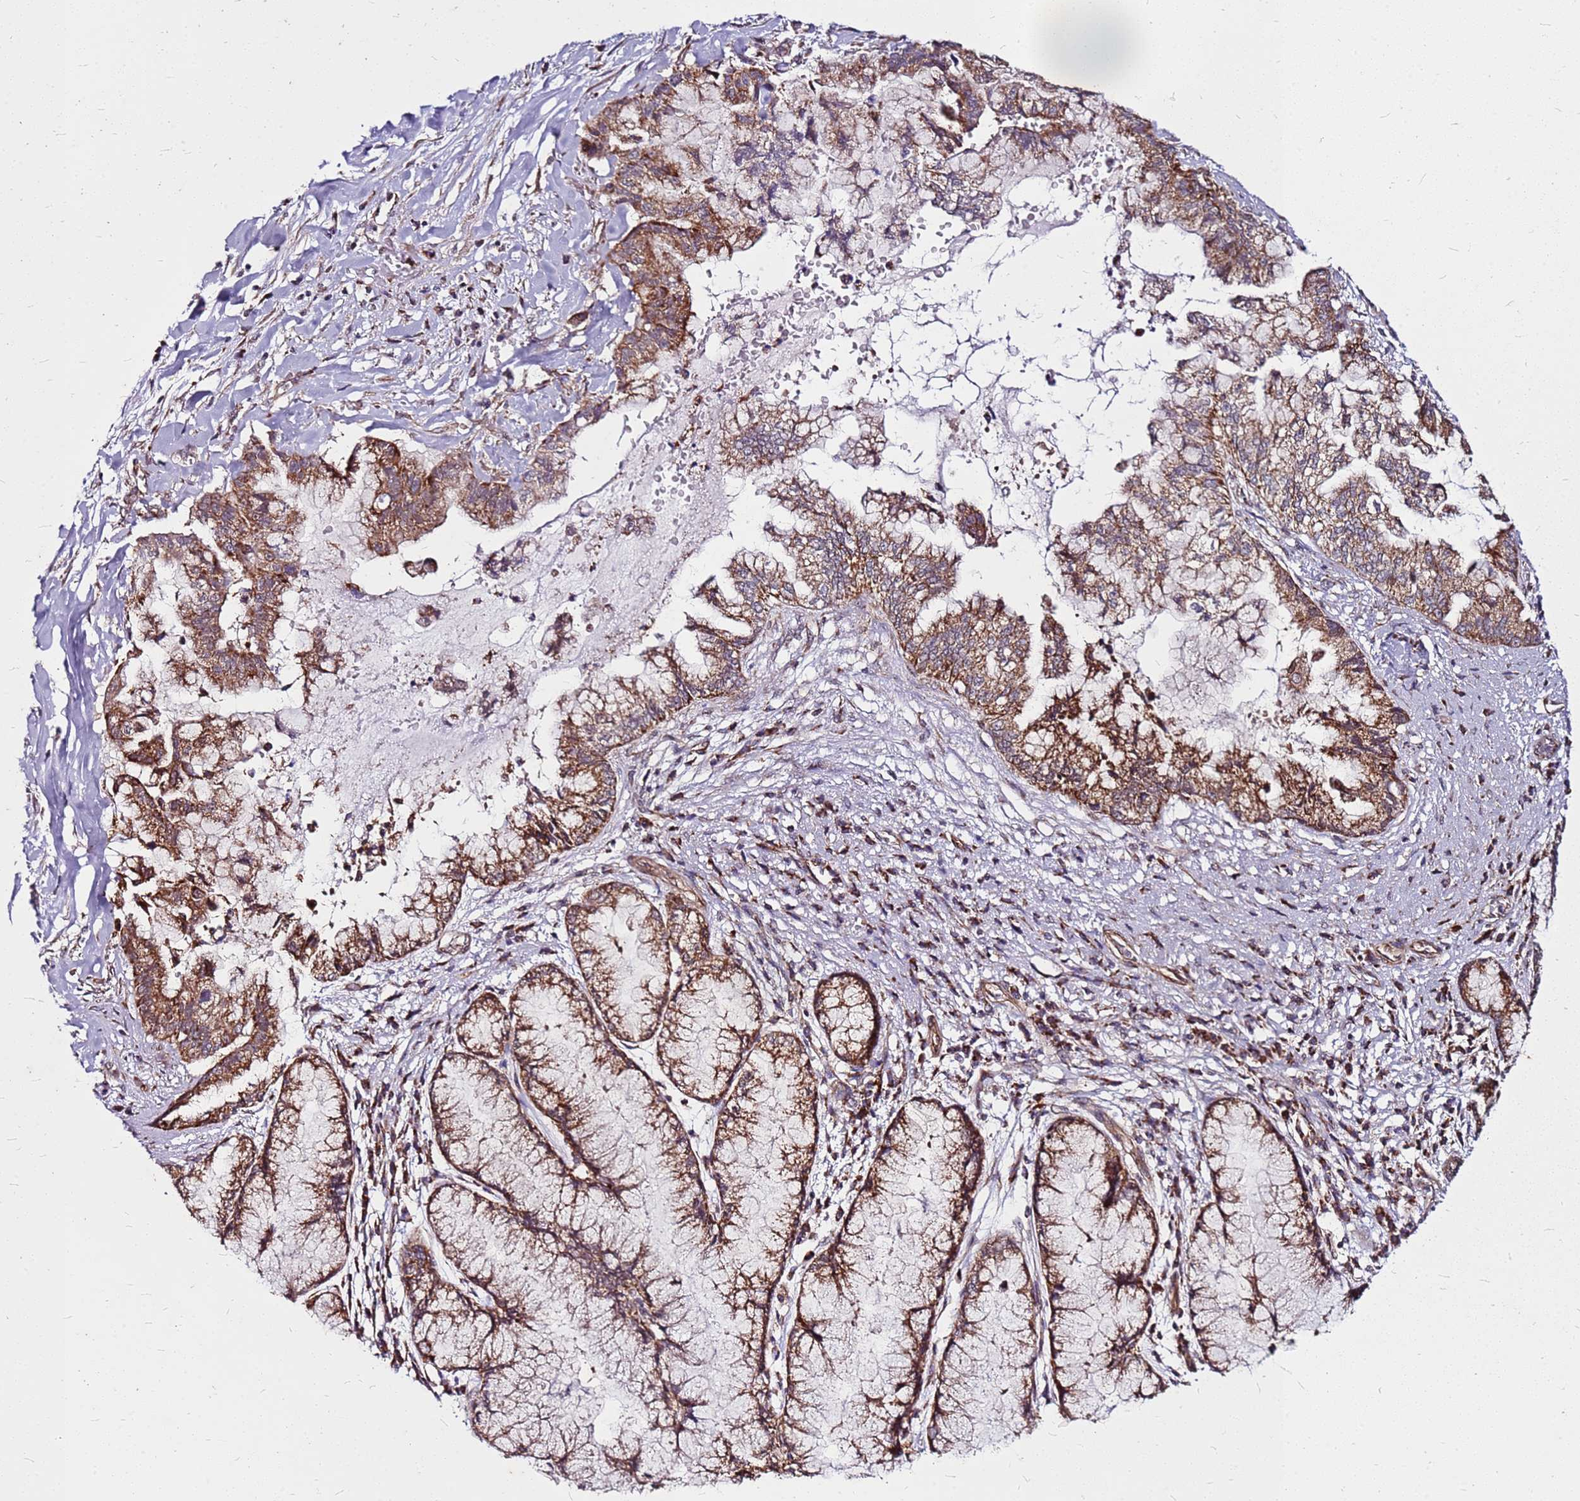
{"staining": {"intensity": "moderate", "quantity": ">75%", "location": "cytoplasmic/membranous"}, "tissue": "pancreatic cancer", "cell_type": "Tumor cells", "image_type": "cancer", "snomed": [{"axis": "morphology", "description": "Adenocarcinoma, NOS"}, {"axis": "topography", "description": "Pancreas"}], "caption": "Protein analysis of pancreatic cancer tissue reveals moderate cytoplasmic/membranous positivity in about >75% of tumor cells.", "gene": "OR51T1", "patient": {"sex": "male", "age": 73}}